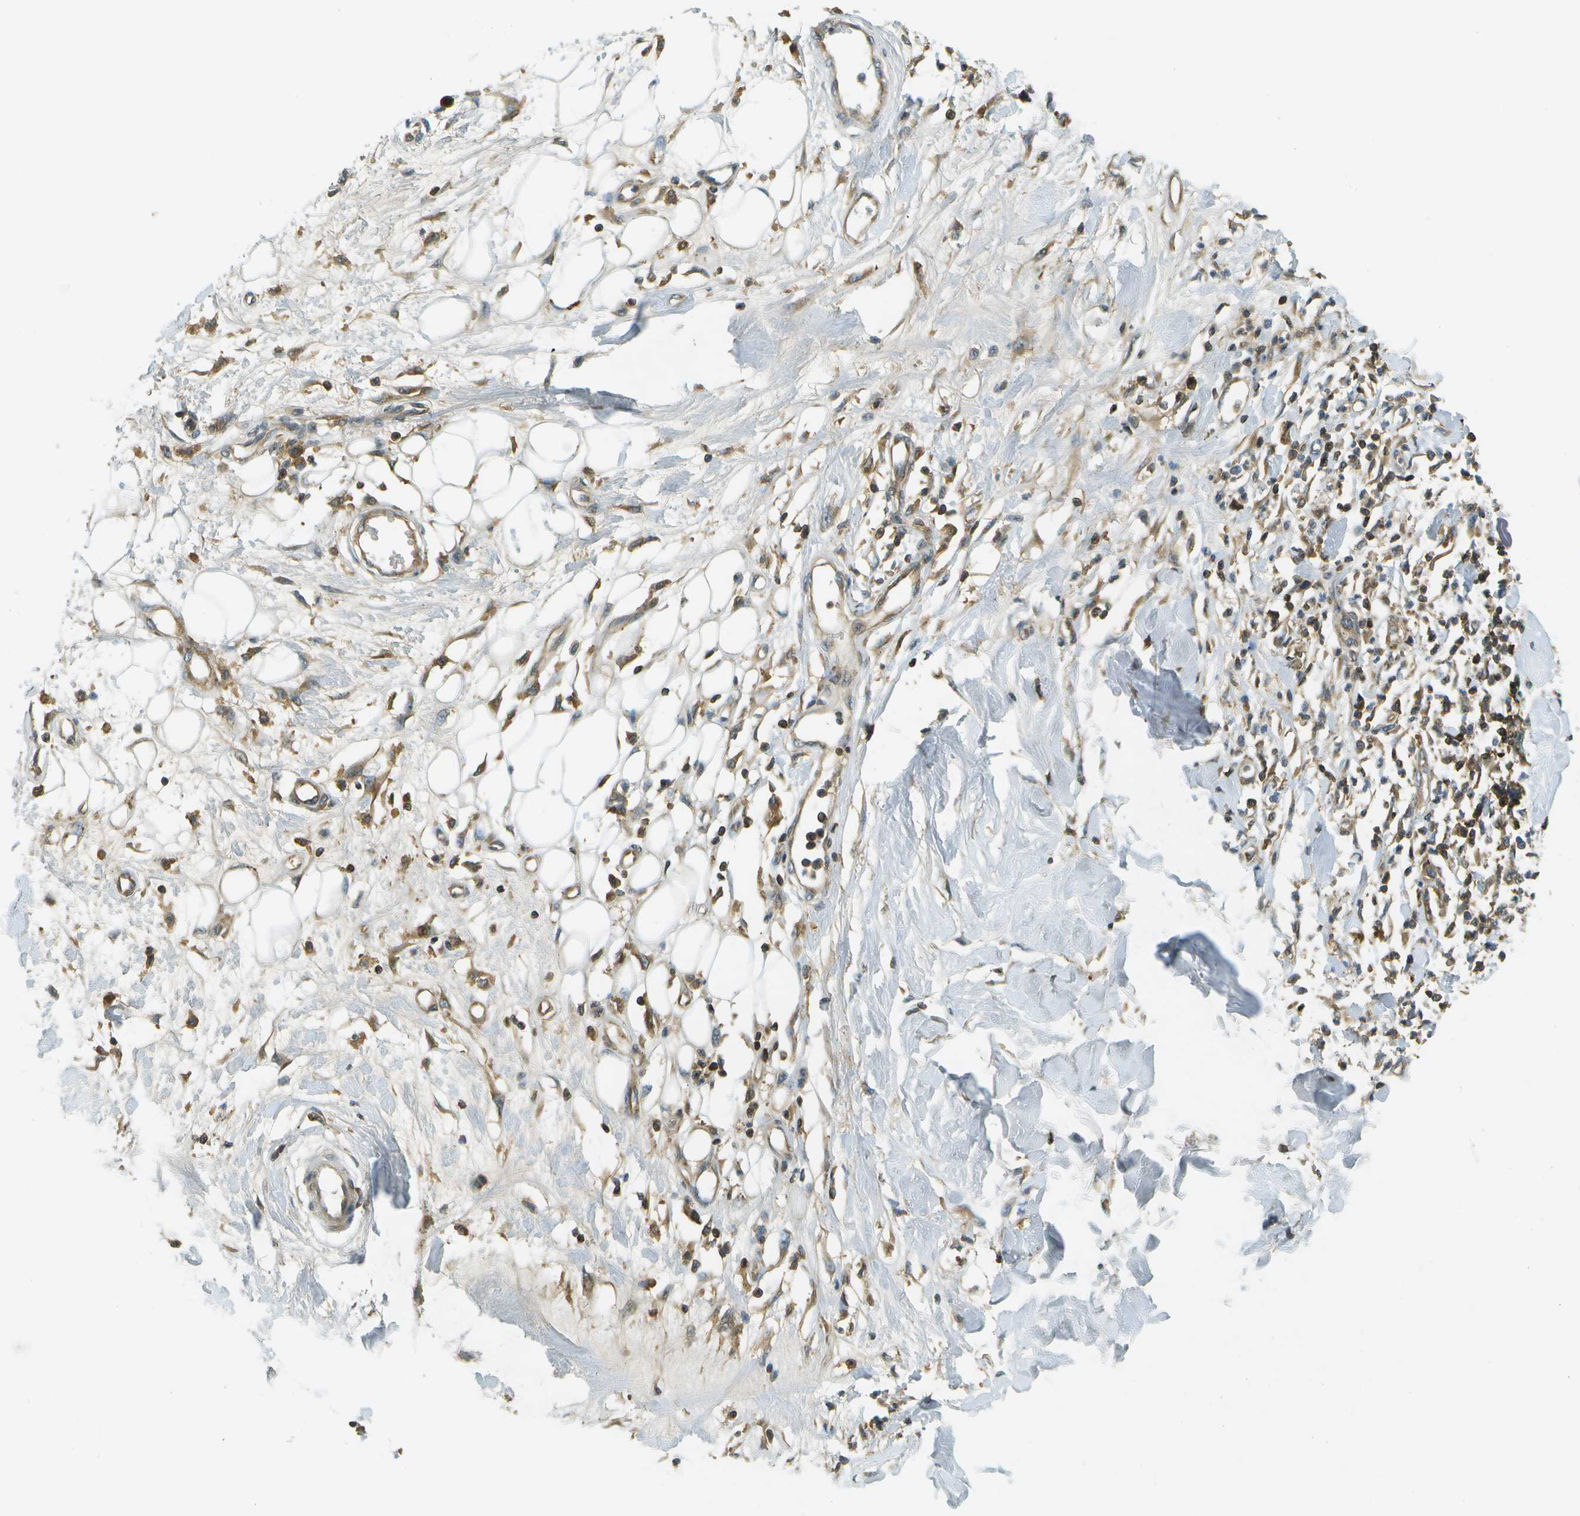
{"staining": {"intensity": "weak", "quantity": "25%-75%", "location": "cytoplasmic/membranous"}, "tissue": "adipose tissue", "cell_type": "Adipocytes", "image_type": "normal", "snomed": [{"axis": "morphology", "description": "Normal tissue, NOS"}, {"axis": "morphology", "description": "Squamous cell carcinoma, NOS"}, {"axis": "topography", "description": "Skin"}, {"axis": "topography", "description": "Peripheral nerve tissue"}], "caption": "Benign adipose tissue was stained to show a protein in brown. There is low levels of weak cytoplasmic/membranous expression in about 25%-75% of adipocytes. The staining was performed using DAB to visualize the protein expression in brown, while the nuclei were stained in blue with hematoxylin (Magnification: 20x).", "gene": "TMTC1", "patient": {"sex": "male", "age": 83}}